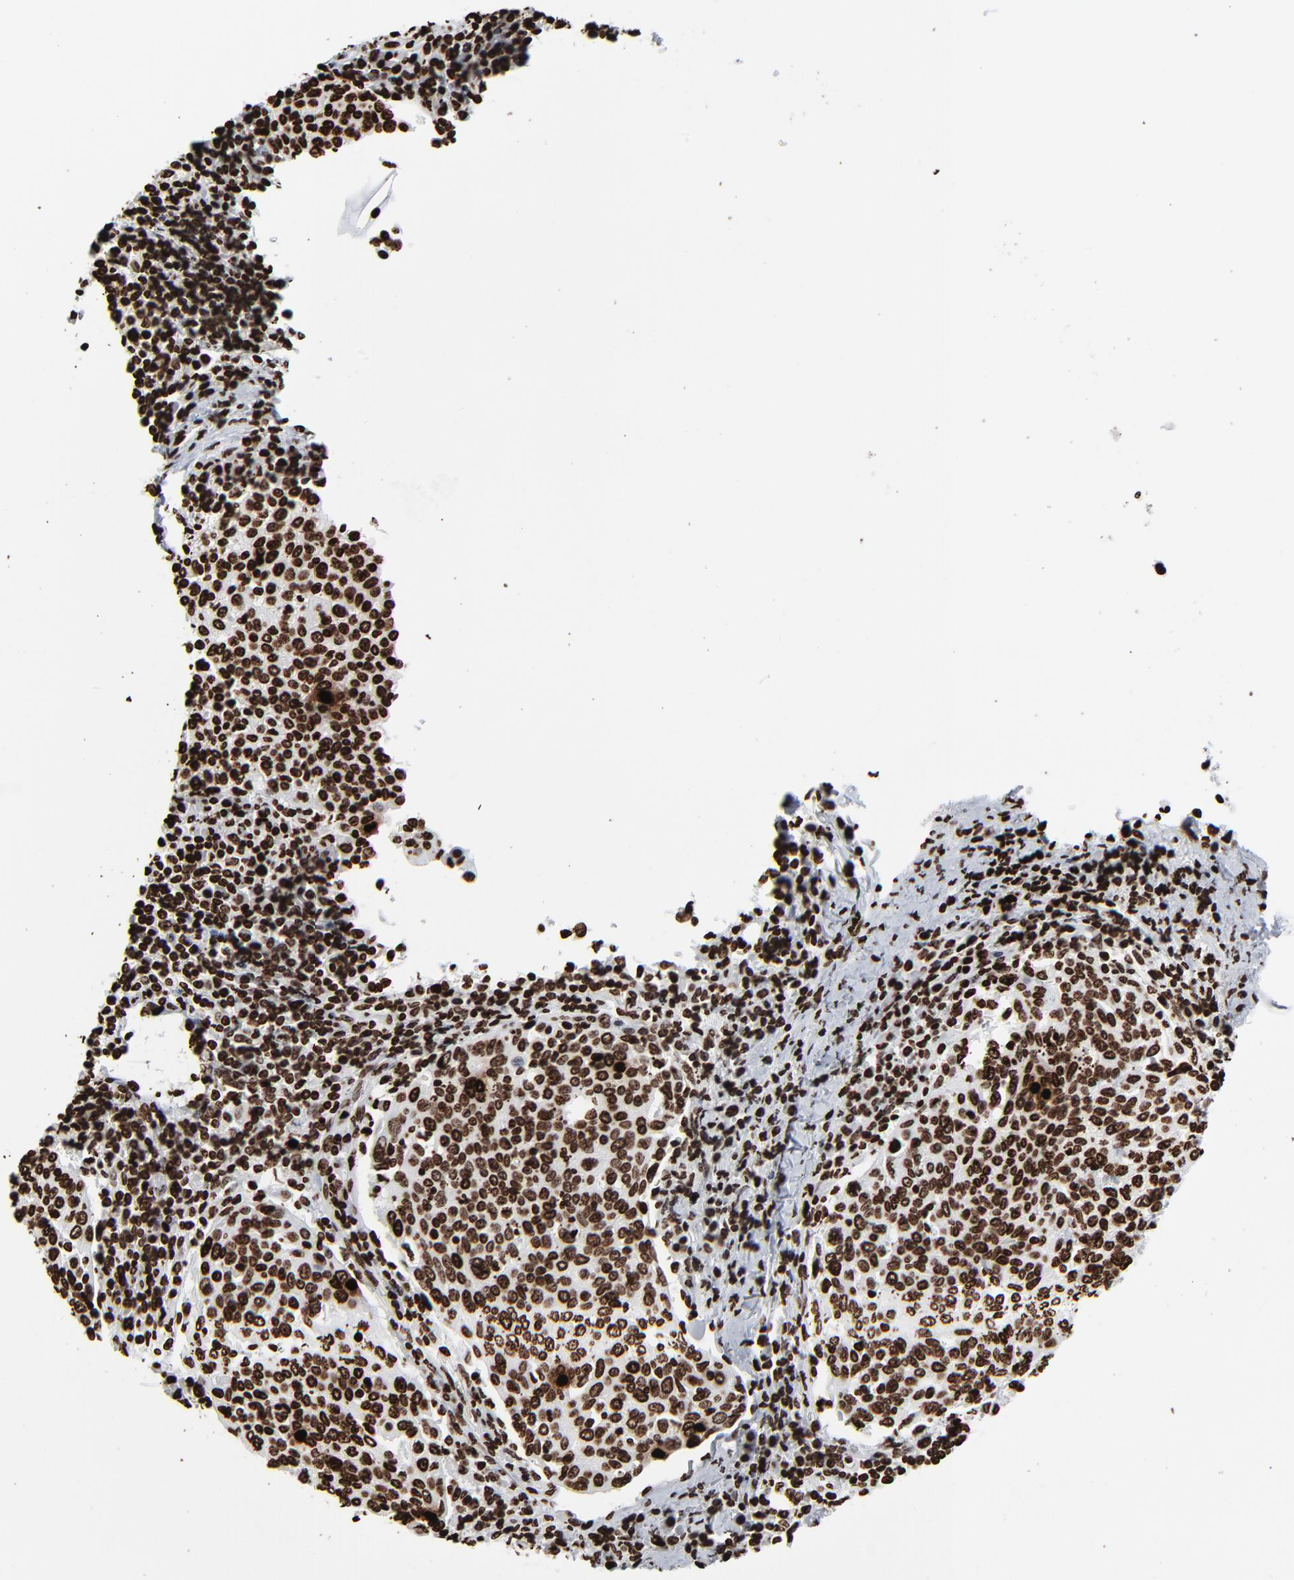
{"staining": {"intensity": "strong", "quantity": ">75%", "location": "nuclear"}, "tissue": "cervical cancer", "cell_type": "Tumor cells", "image_type": "cancer", "snomed": [{"axis": "morphology", "description": "Squamous cell carcinoma, NOS"}, {"axis": "topography", "description": "Cervix"}], "caption": "High-magnification brightfield microscopy of squamous cell carcinoma (cervical) stained with DAB (brown) and counterstained with hematoxylin (blue). tumor cells exhibit strong nuclear staining is identified in about>75% of cells. (Brightfield microscopy of DAB IHC at high magnification).", "gene": "H3-4", "patient": {"sex": "female", "age": 40}}